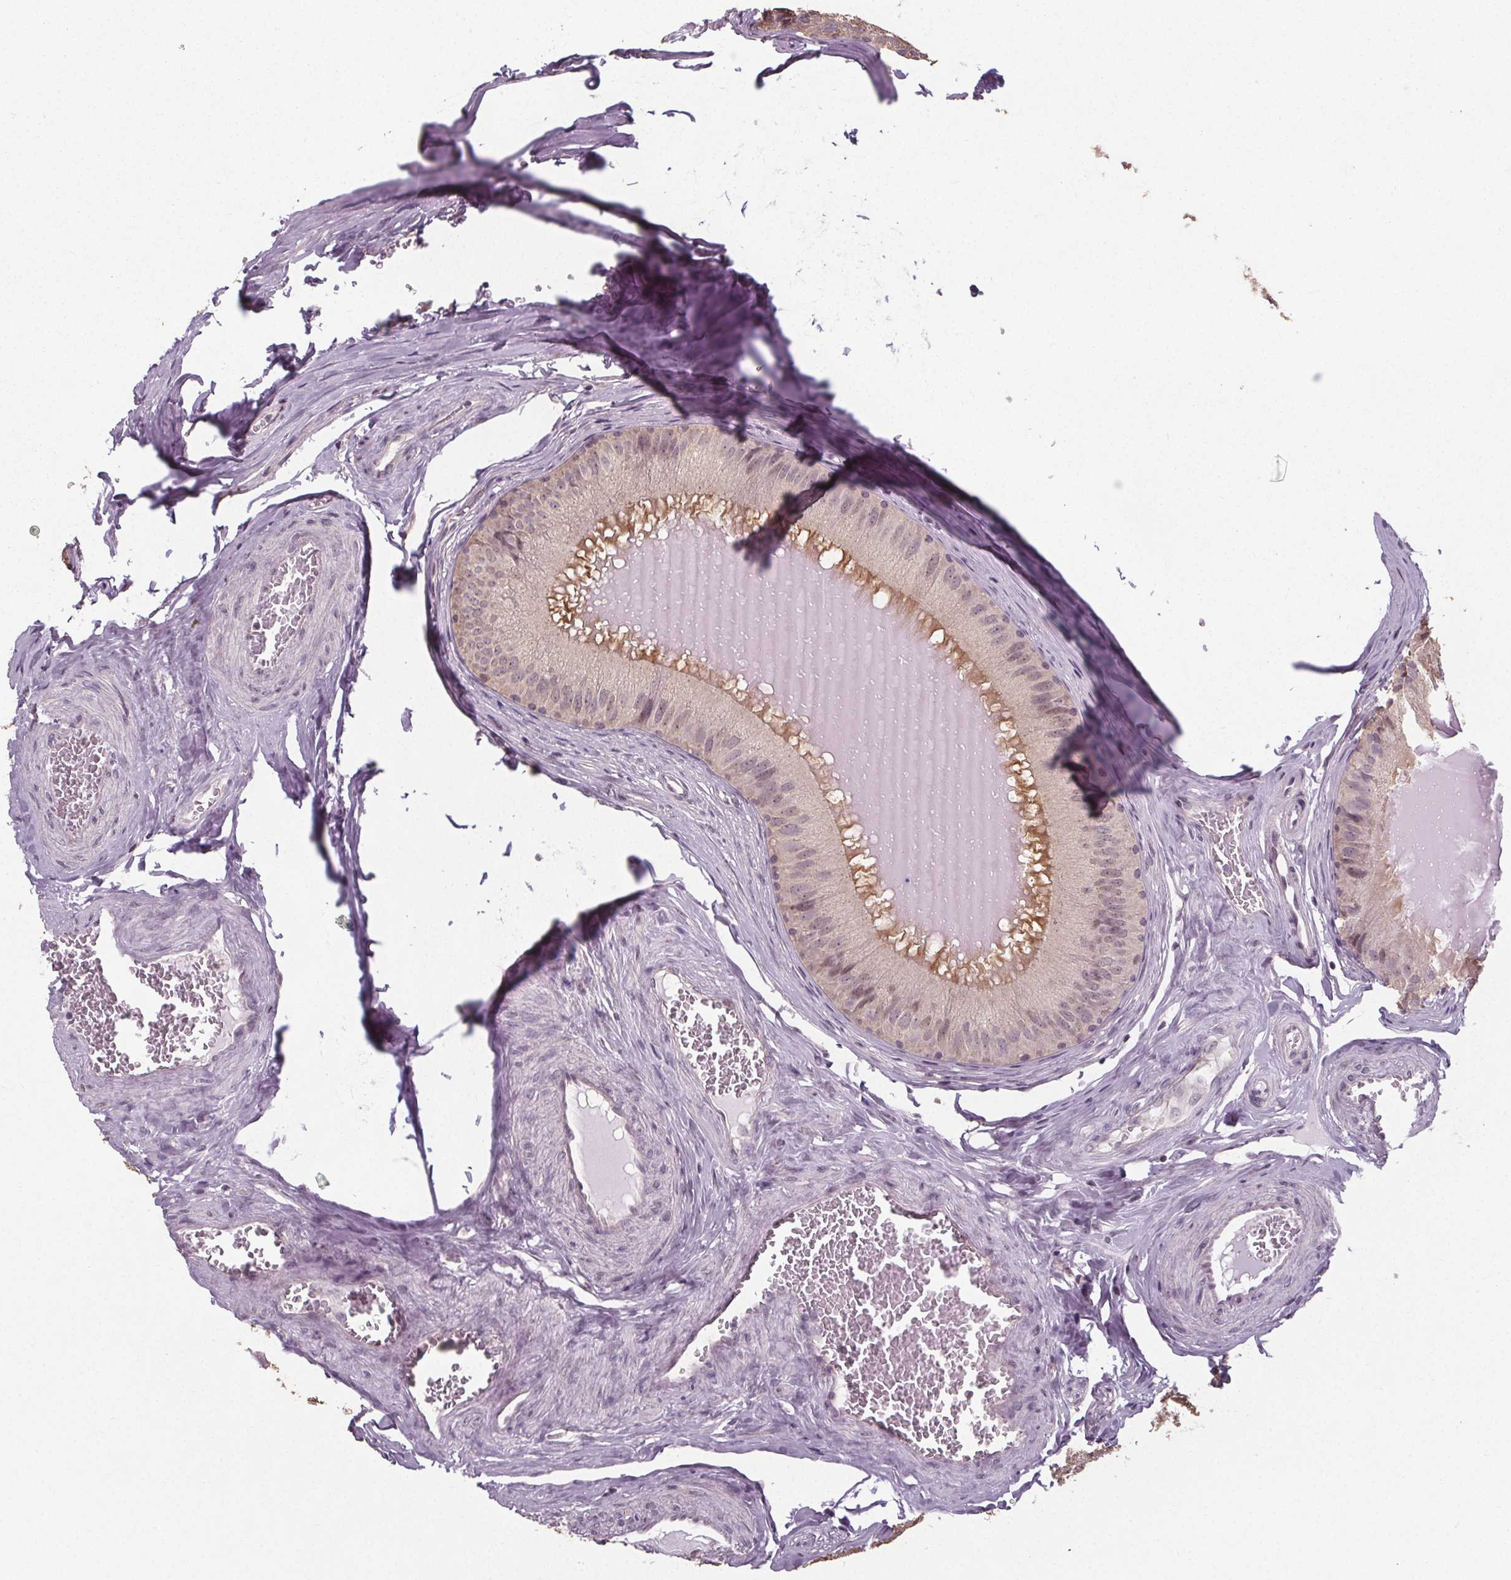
{"staining": {"intensity": "strong", "quantity": "25%-75%", "location": "cytoplasmic/membranous"}, "tissue": "epididymis", "cell_type": "Glandular cells", "image_type": "normal", "snomed": [{"axis": "morphology", "description": "Normal tissue, NOS"}, {"axis": "topography", "description": "Epididymis, spermatic cord, NOS"}], "caption": "A brown stain shows strong cytoplasmic/membranous staining of a protein in glandular cells of benign epididymis.", "gene": "SLC26A2", "patient": {"sex": "male", "age": 39}}